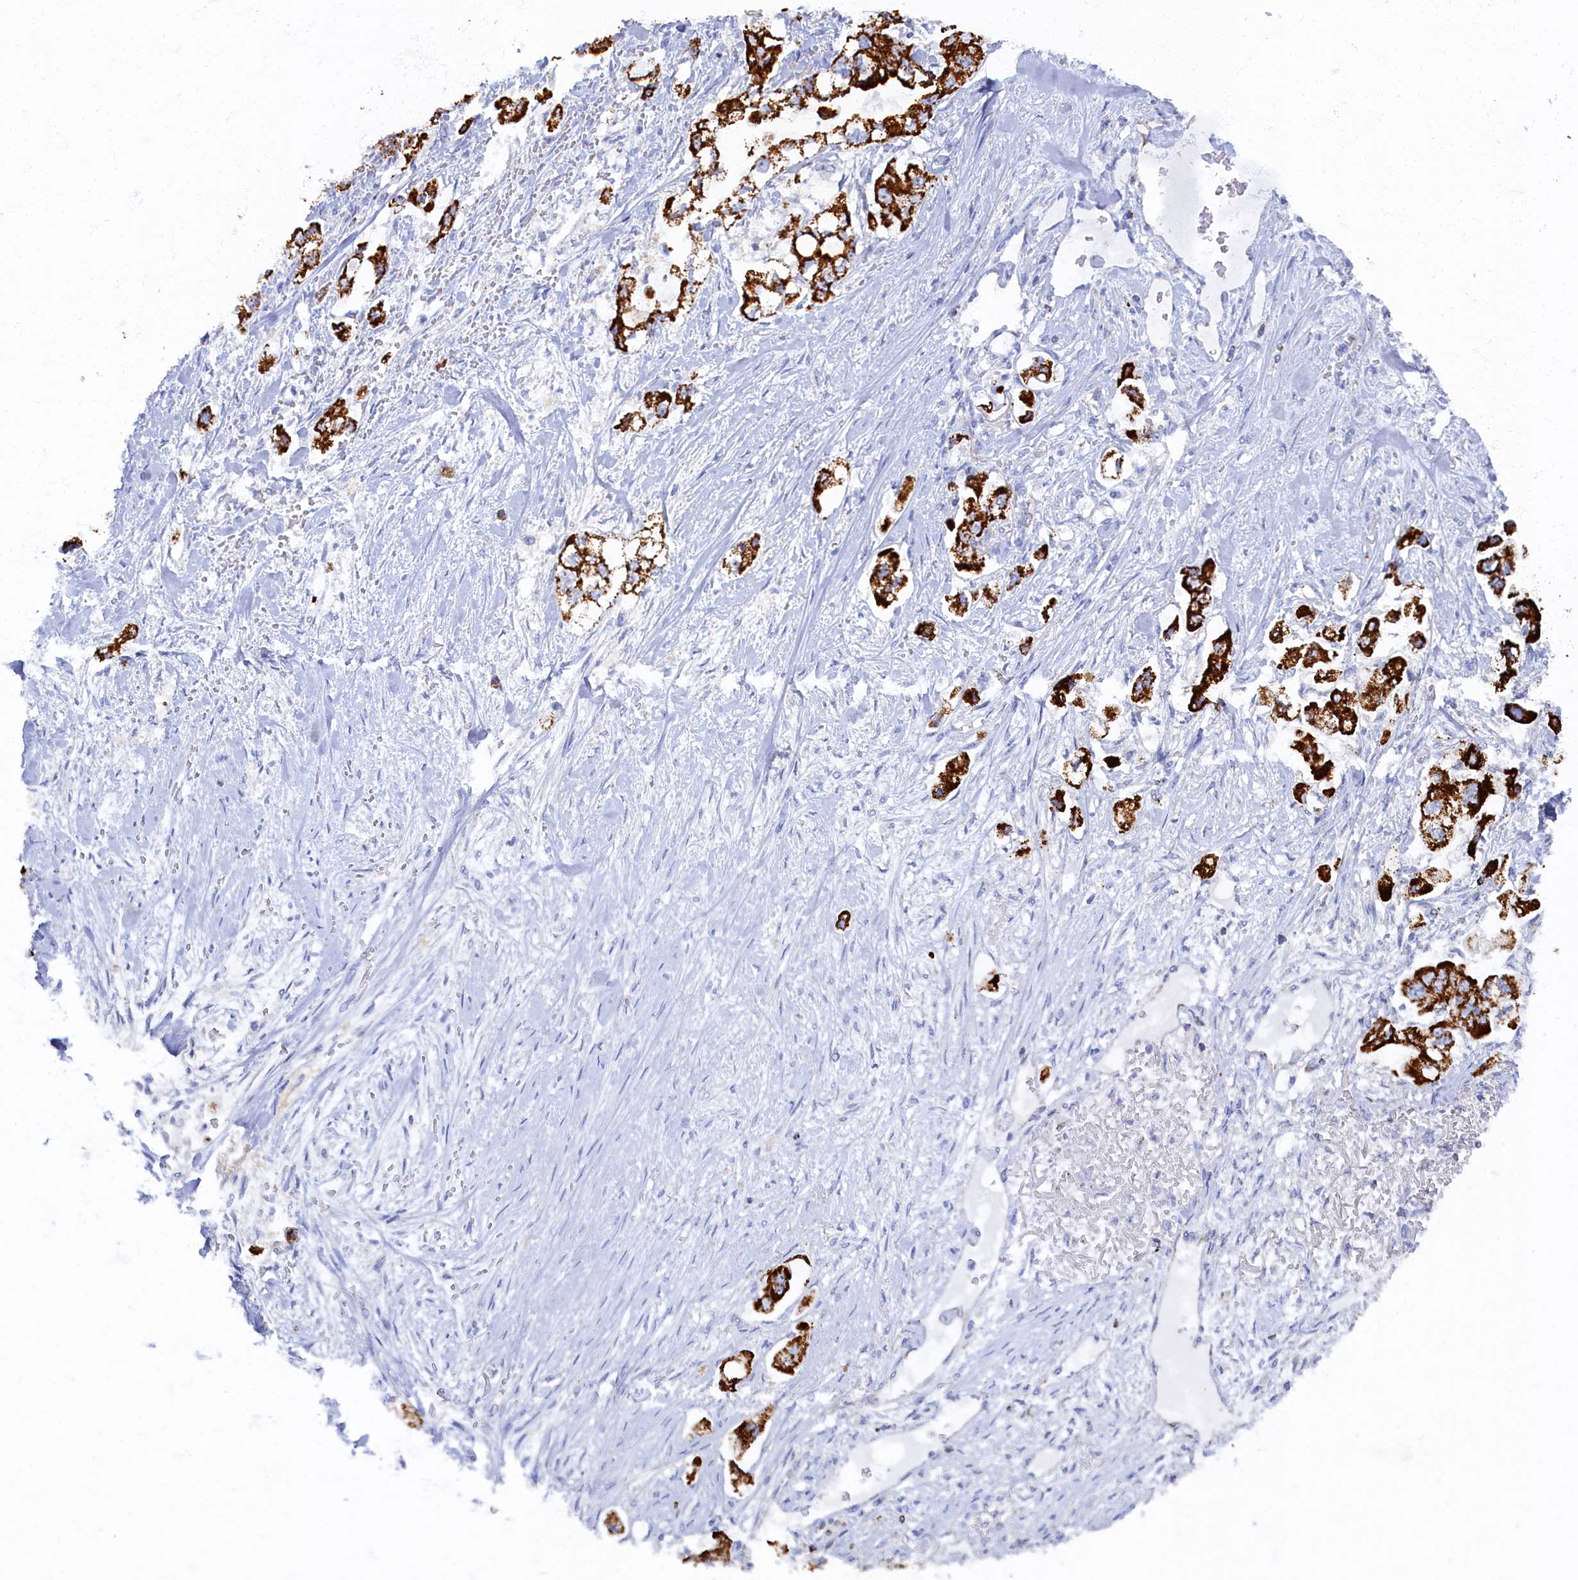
{"staining": {"intensity": "strong", "quantity": ">75%", "location": "cytoplasmic/membranous"}, "tissue": "stomach cancer", "cell_type": "Tumor cells", "image_type": "cancer", "snomed": [{"axis": "morphology", "description": "Adenocarcinoma, NOS"}, {"axis": "topography", "description": "Stomach"}], "caption": "Stomach cancer was stained to show a protein in brown. There is high levels of strong cytoplasmic/membranous expression in about >75% of tumor cells.", "gene": "OCIAD2", "patient": {"sex": "male", "age": 62}}